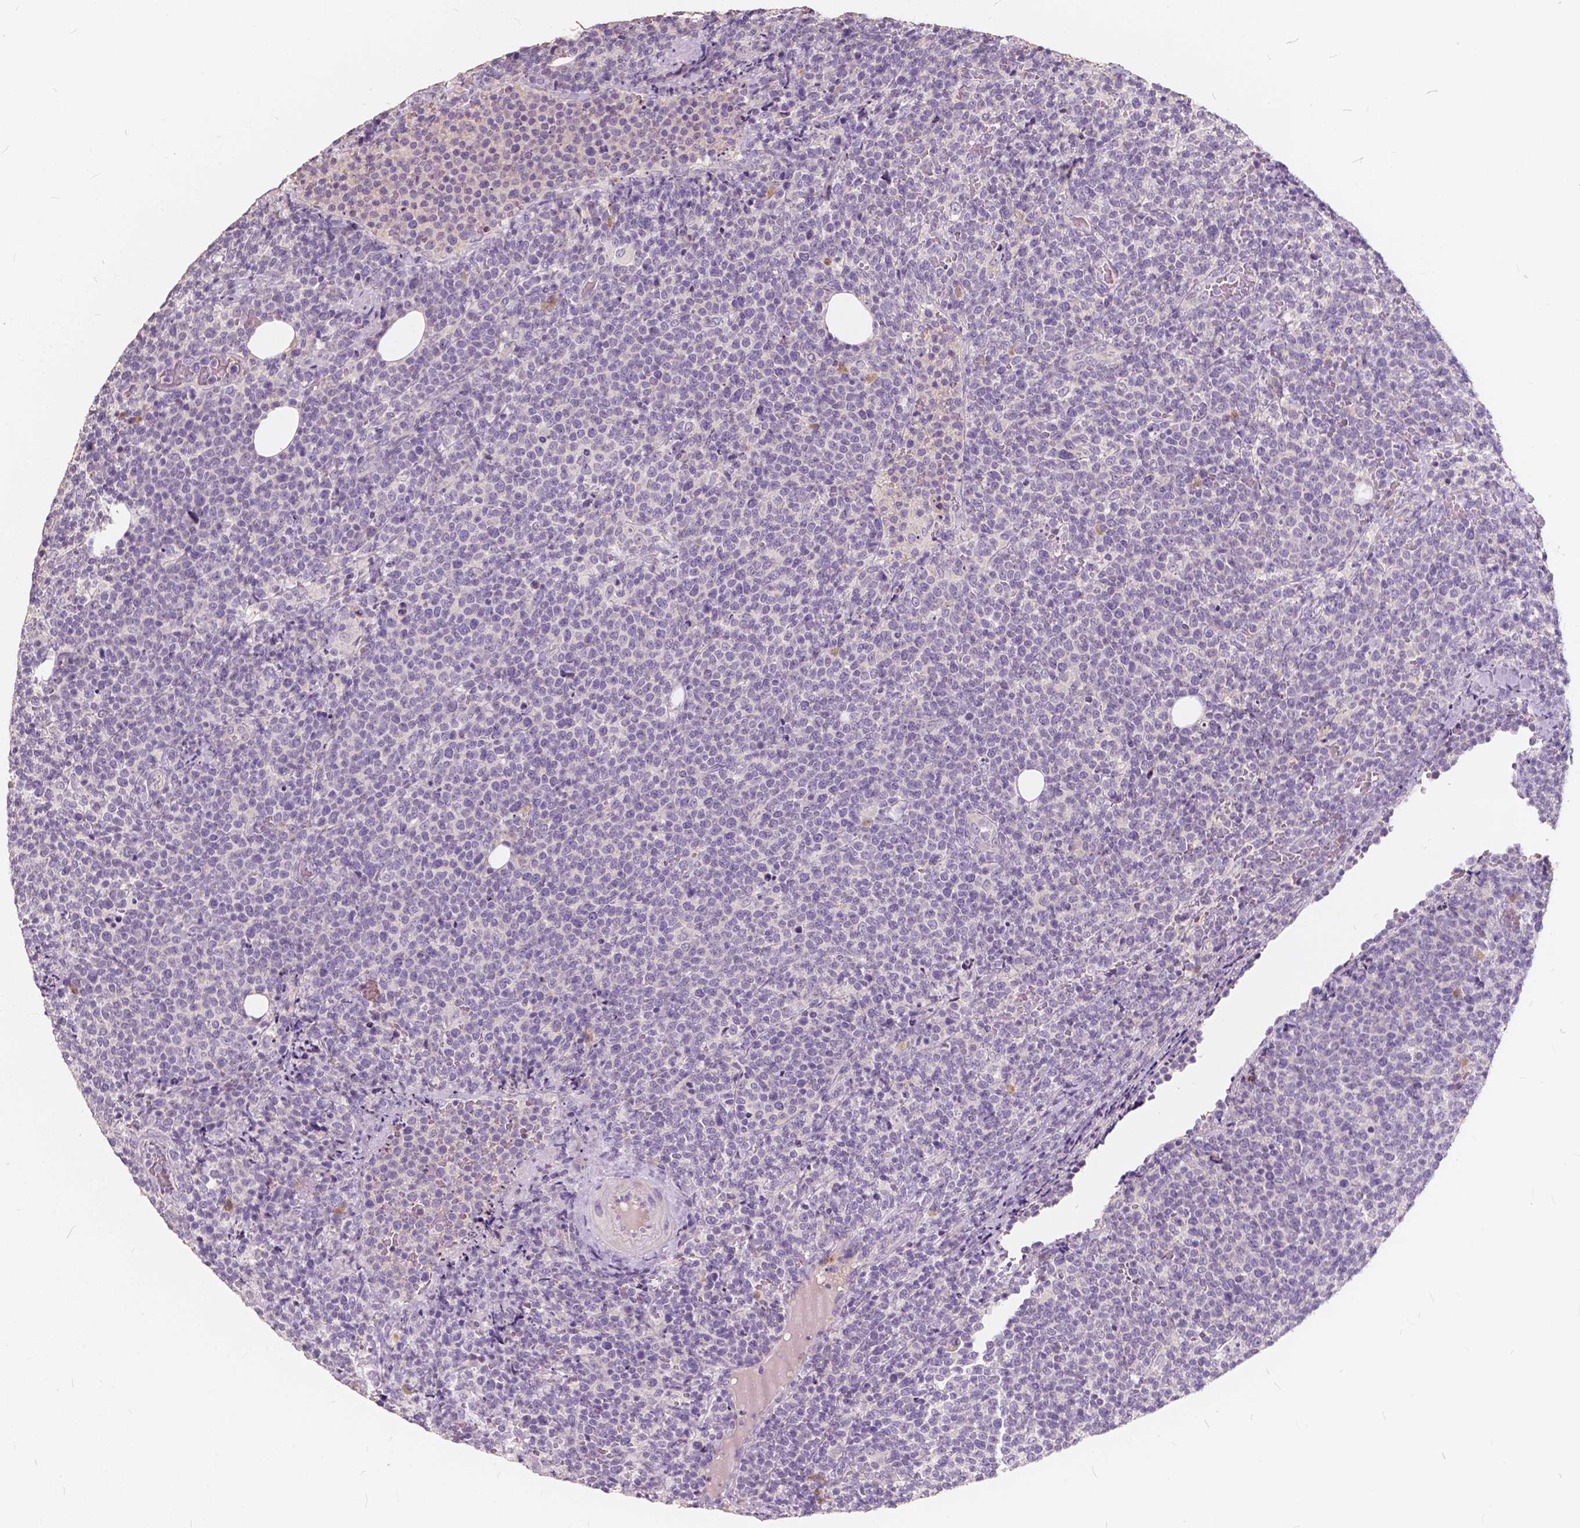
{"staining": {"intensity": "negative", "quantity": "none", "location": "none"}, "tissue": "lymphoma", "cell_type": "Tumor cells", "image_type": "cancer", "snomed": [{"axis": "morphology", "description": "Malignant lymphoma, non-Hodgkin's type, High grade"}, {"axis": "topography", "description": "Lymph node"}], "caption": "High power microscopy micrograph of an IHC image of lymphoma, revealing no significant expression in tumor cells.", "gene": "SLC7A8", "patient": {"sex": "male", "age": 61}}